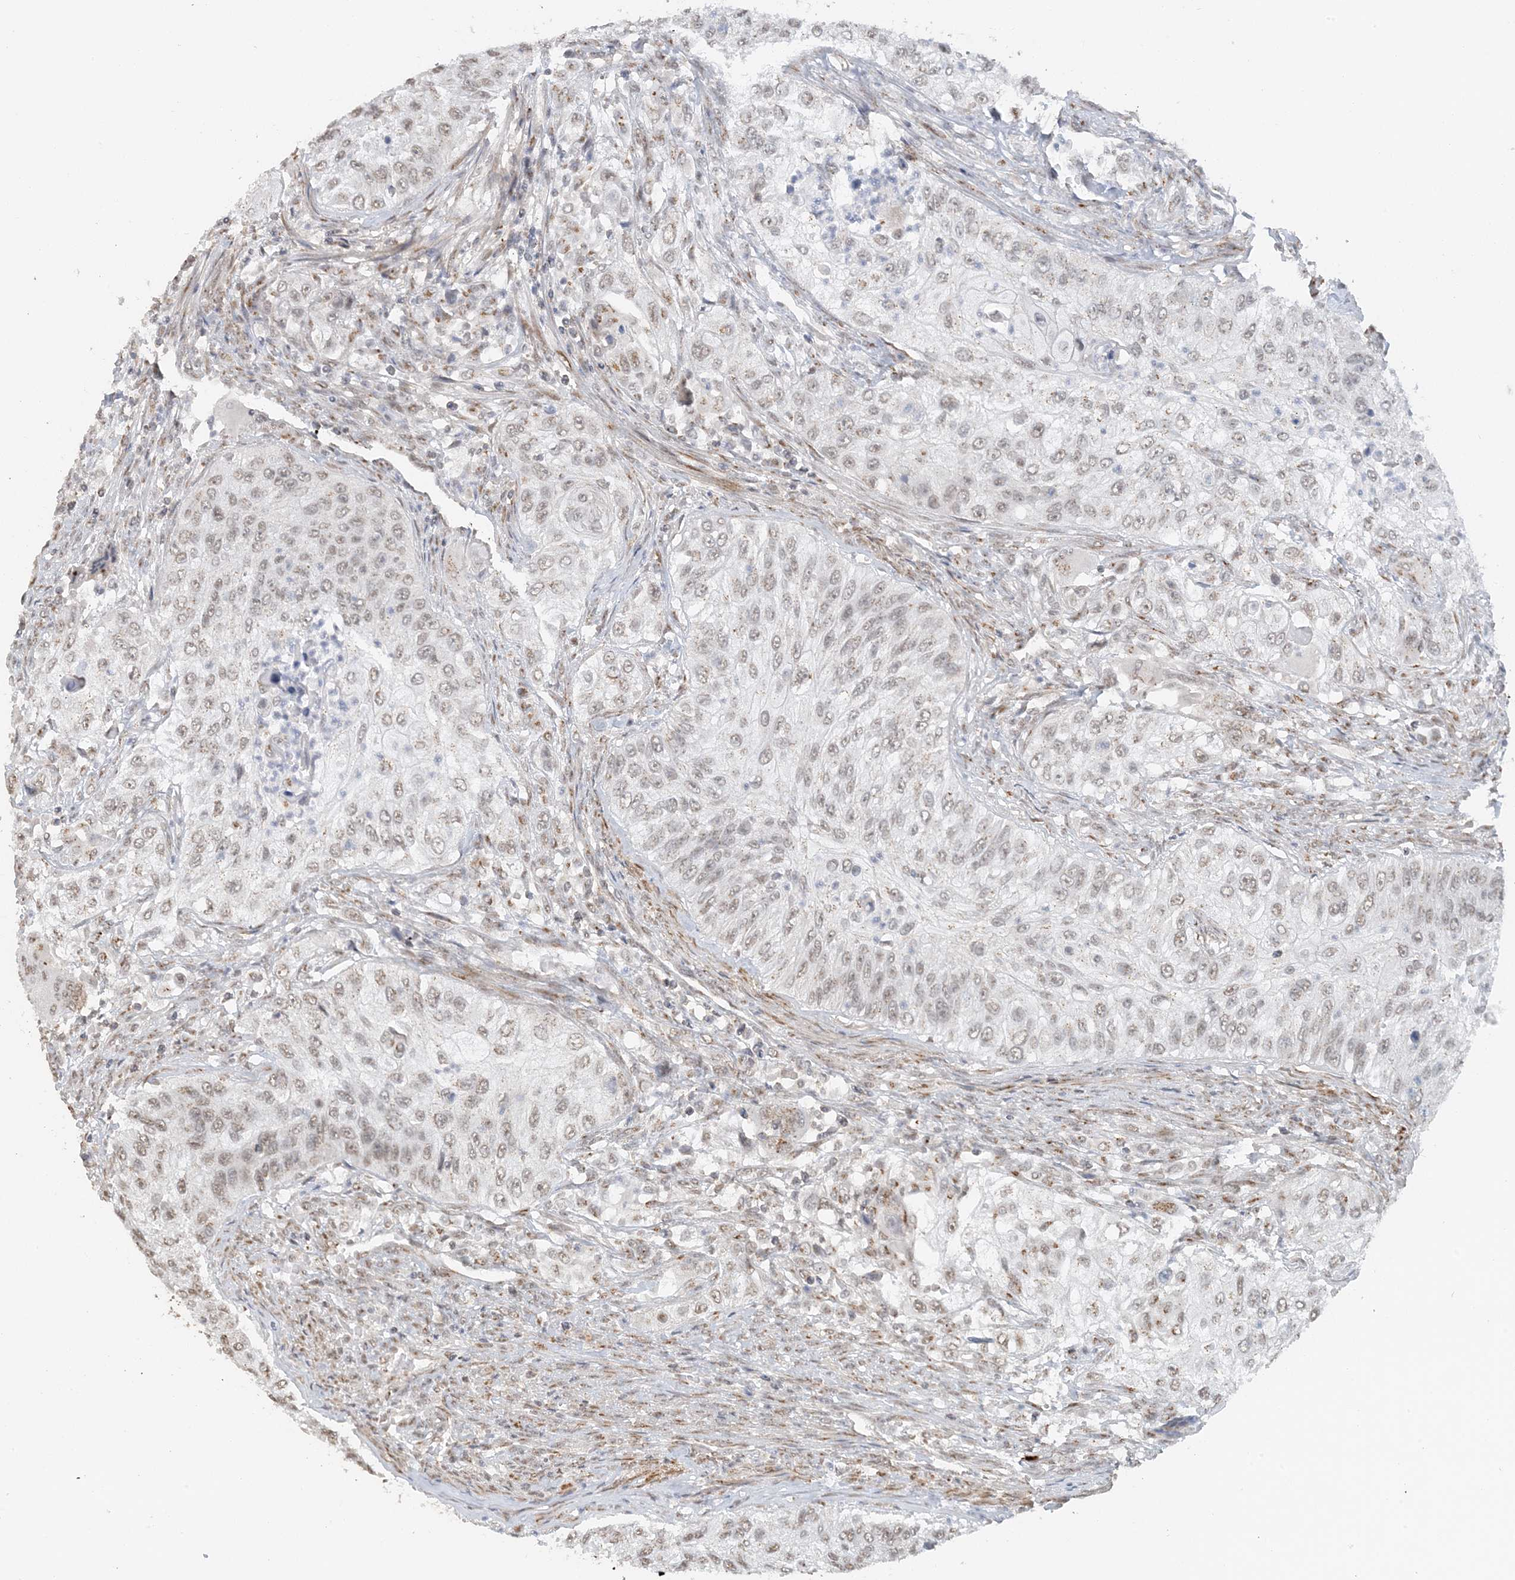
{"staining": {"intensity": "weak", "quantity": "25%-75%", "location": "nuclear"}, "tissue": "urothelial cancer", "cell_type": "Tumor cells", "image_type": "cancer", "snomed": [{"axis": "morphology", "description": "Urothelial carcinoma, High grade"}, {"axis": "topography", "description": "Urinary bladder"}], "caption": "Urothelial carcinoma (high-grade) stained with DAB (3,3'-diaminobenzidine) immunohistochemistry demonstrates low levels of weak nuclear staining in about 25%-75% of tumor cells. The staining was performed using DAB (3,3'-diaminobenzidine), with brown indicating positive protein expression. Nuclei are stained blue with hematoxylin.", "gene": "ZCCHC4", "patient": {"sex": "female", "age": 60}}